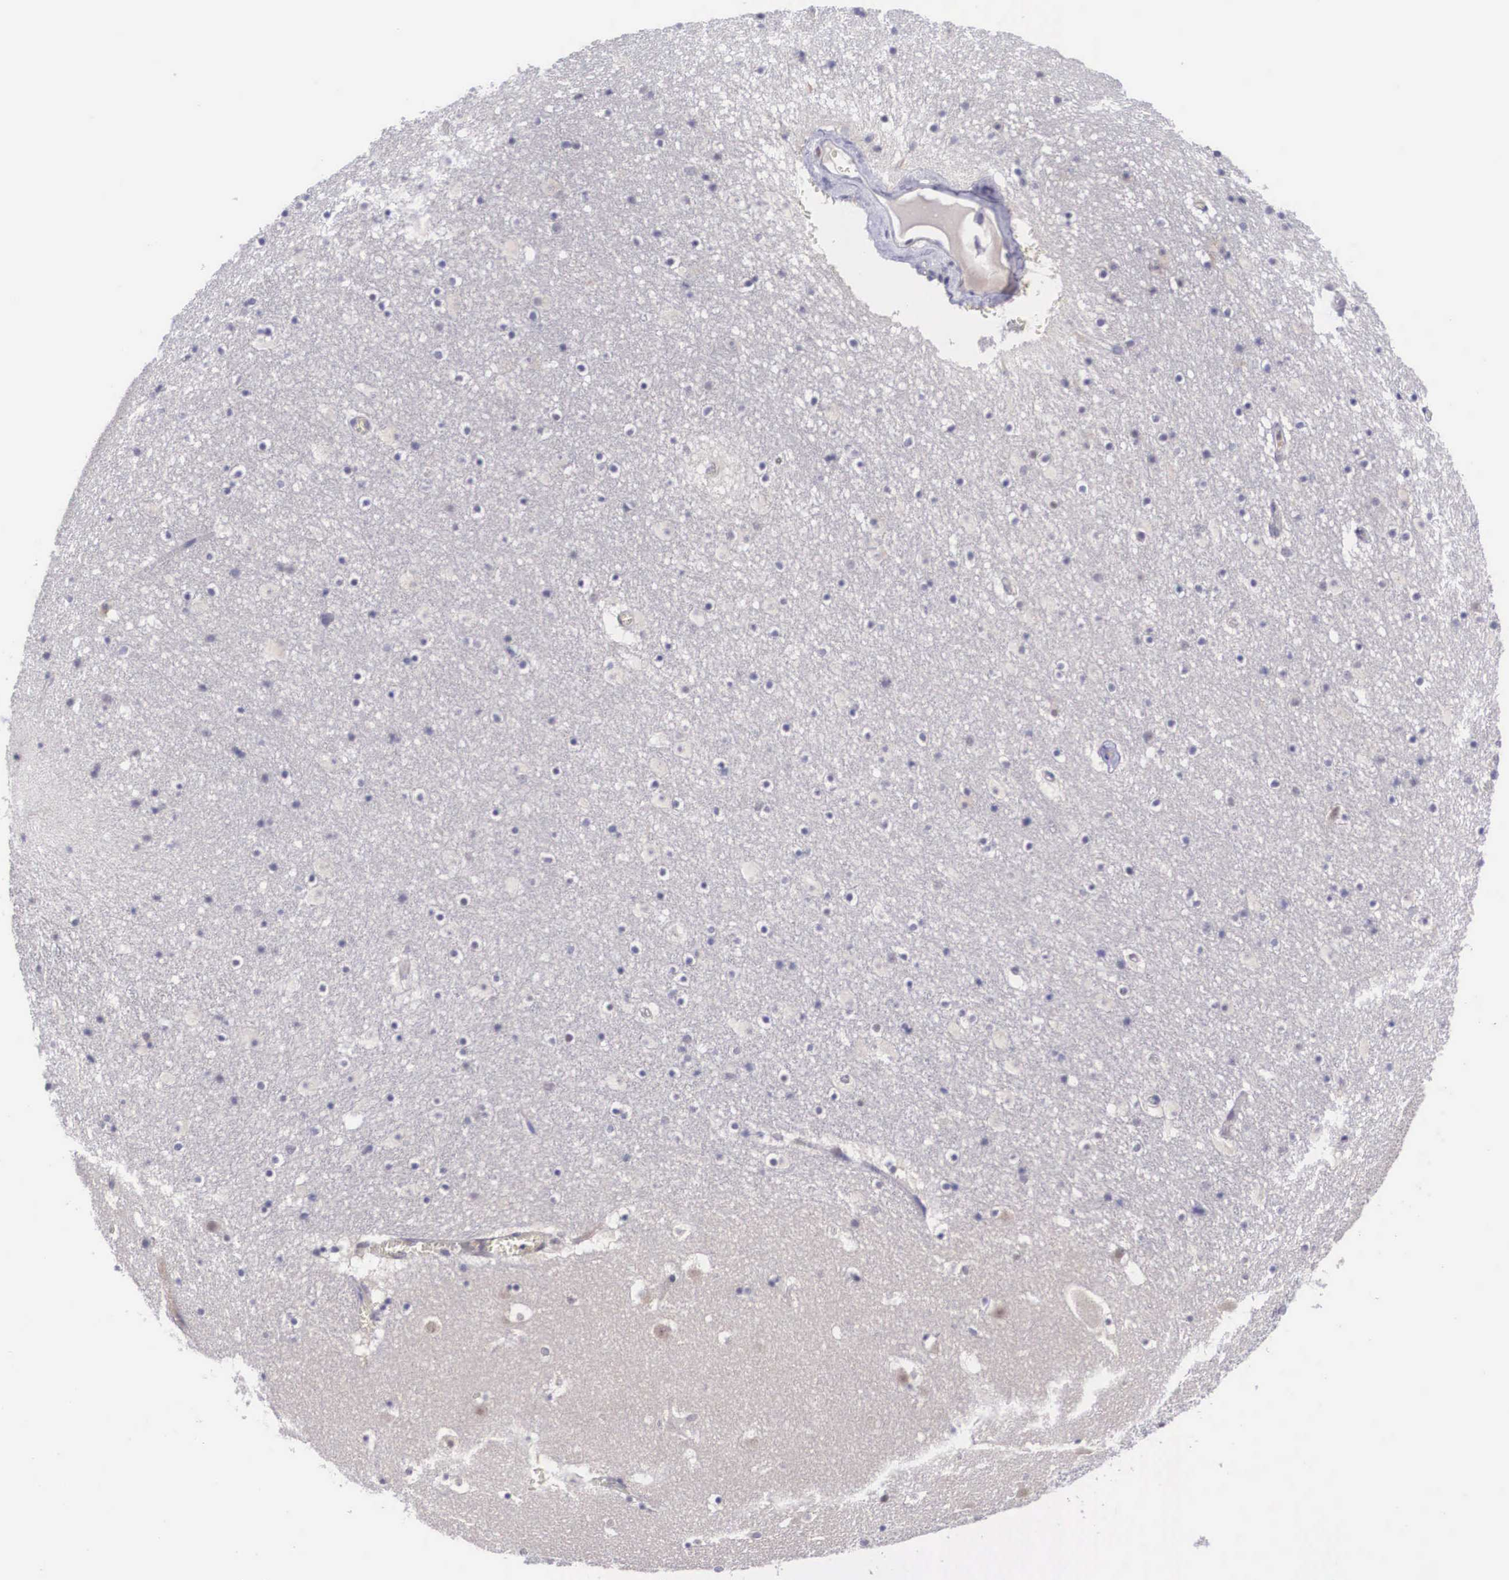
{"staining": {"intensity": "weak", "quantity": "<25%", "location": "cytoplasmic/membranous"}, "tissue": "caudate", "cell_type": "Glial cells", "image_type": "normal", "snomed": [{"axis": "morphology", "description": "Normal tissue, NOS"}, {"axis": "topography", "description": "Lateral ventricle wall"}], "caption": "This is an IHC image of normal caudate. There is no positivity in glial cells.", "gene": "NINL", "patient": {"sex": "male", "age": 45}}